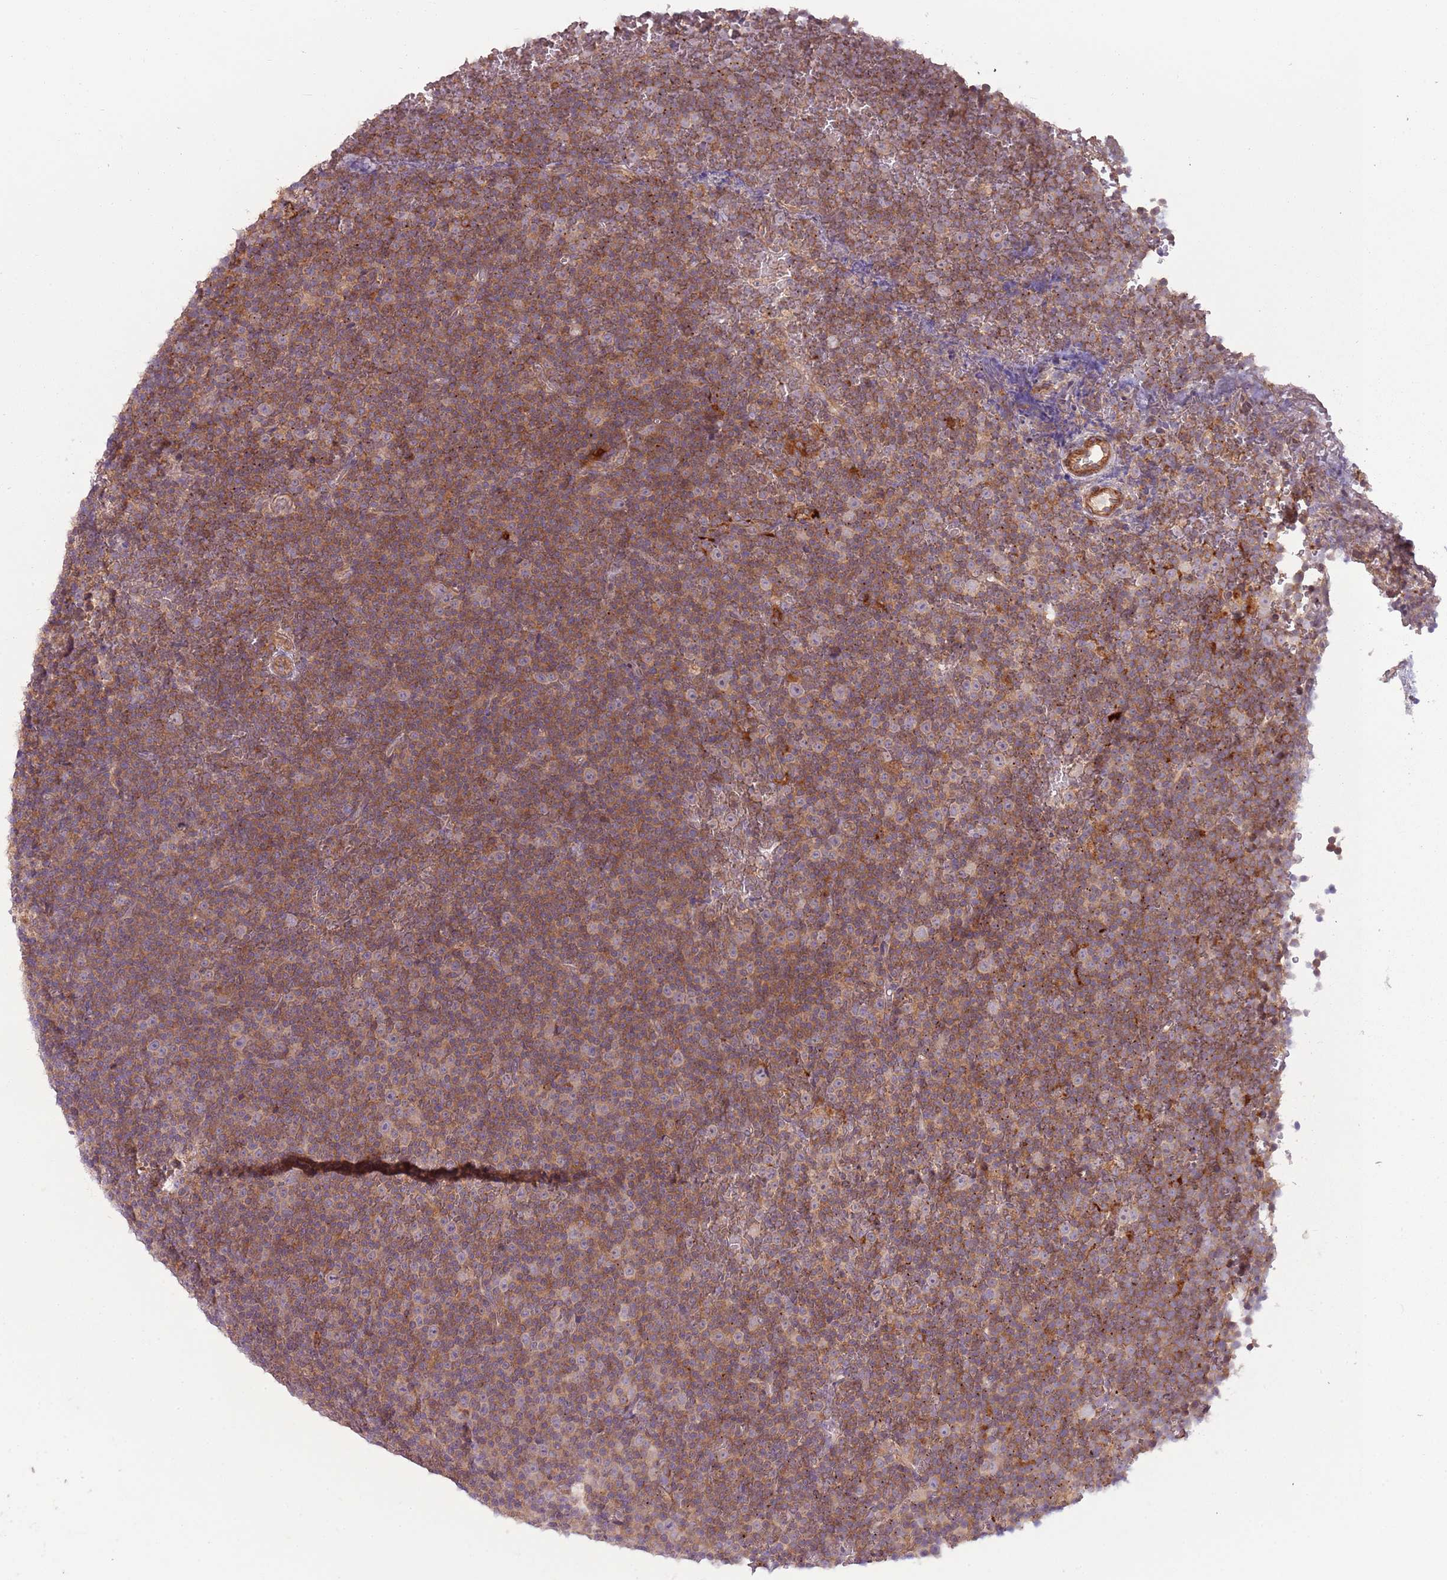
{"staining": {"intensity": "moderate", "quantity": ">75%", "location": "cytoplasmic/membranous"}, "tissue": "lymphoma", "cell_type": "Tumor cells", "image_type": "cancer", "snomed": [{"axis": "morphology", "description": "Malignant lymphoma, non-Hodgkin's type, Low grade"}, {"axis": "topography", "description": "Lymph node"}], "caption": "Tumor cells display medium levels of moderate cytoplasmic/membranous positivity in about >75% of cells in lymphoma.", "gene": "DTD2", "patient": {"sex": "female", "age": 67}}